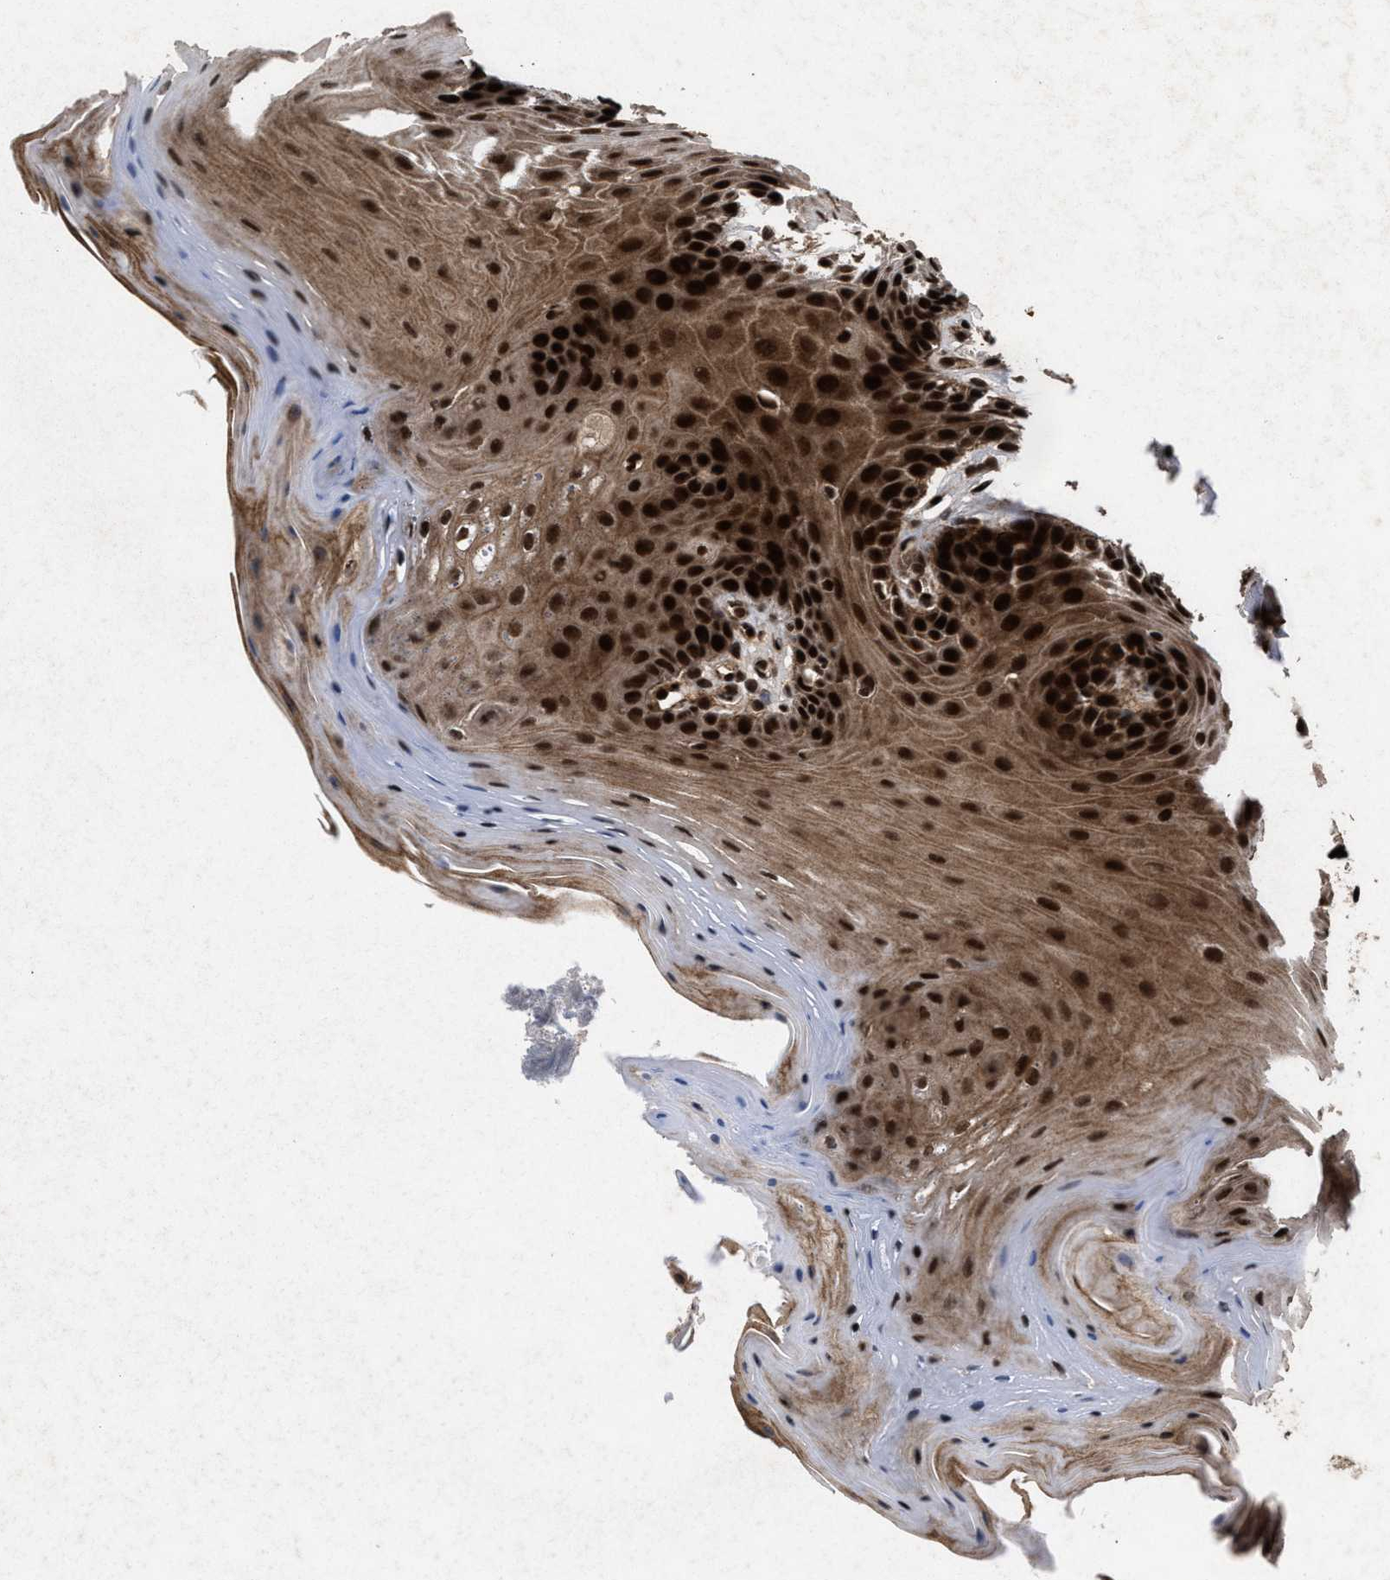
{"staining": {"intensity": "strong", "quantity": ">75%", "location": "cytoplasmic/membranous,nuclear"}, "tissue": "oral mucosa", "cell_type": "Squamous epithelial cells", "image_type": "normal", "snomed": [{"axis": "morphology", "description": "Normal tissue, NOS"}, {"axis": "morphology", "description": "Squamous cell carcinoma, NOS"}, {"axis": "topography", "description": "Oral tissue"}, {"axis": "topography", "description": "Head-Neck"}], "caption": "This photomicrograph demonstrates immunohistochemistry (IHC) staining of normal human oral mucosa, with high strong cytoplasmic/membranous,nuclear expression in approximately >75% of squamous epithelial cells.", "gene": "WIZ", "patient": {"sex": "male", "age": 71}}